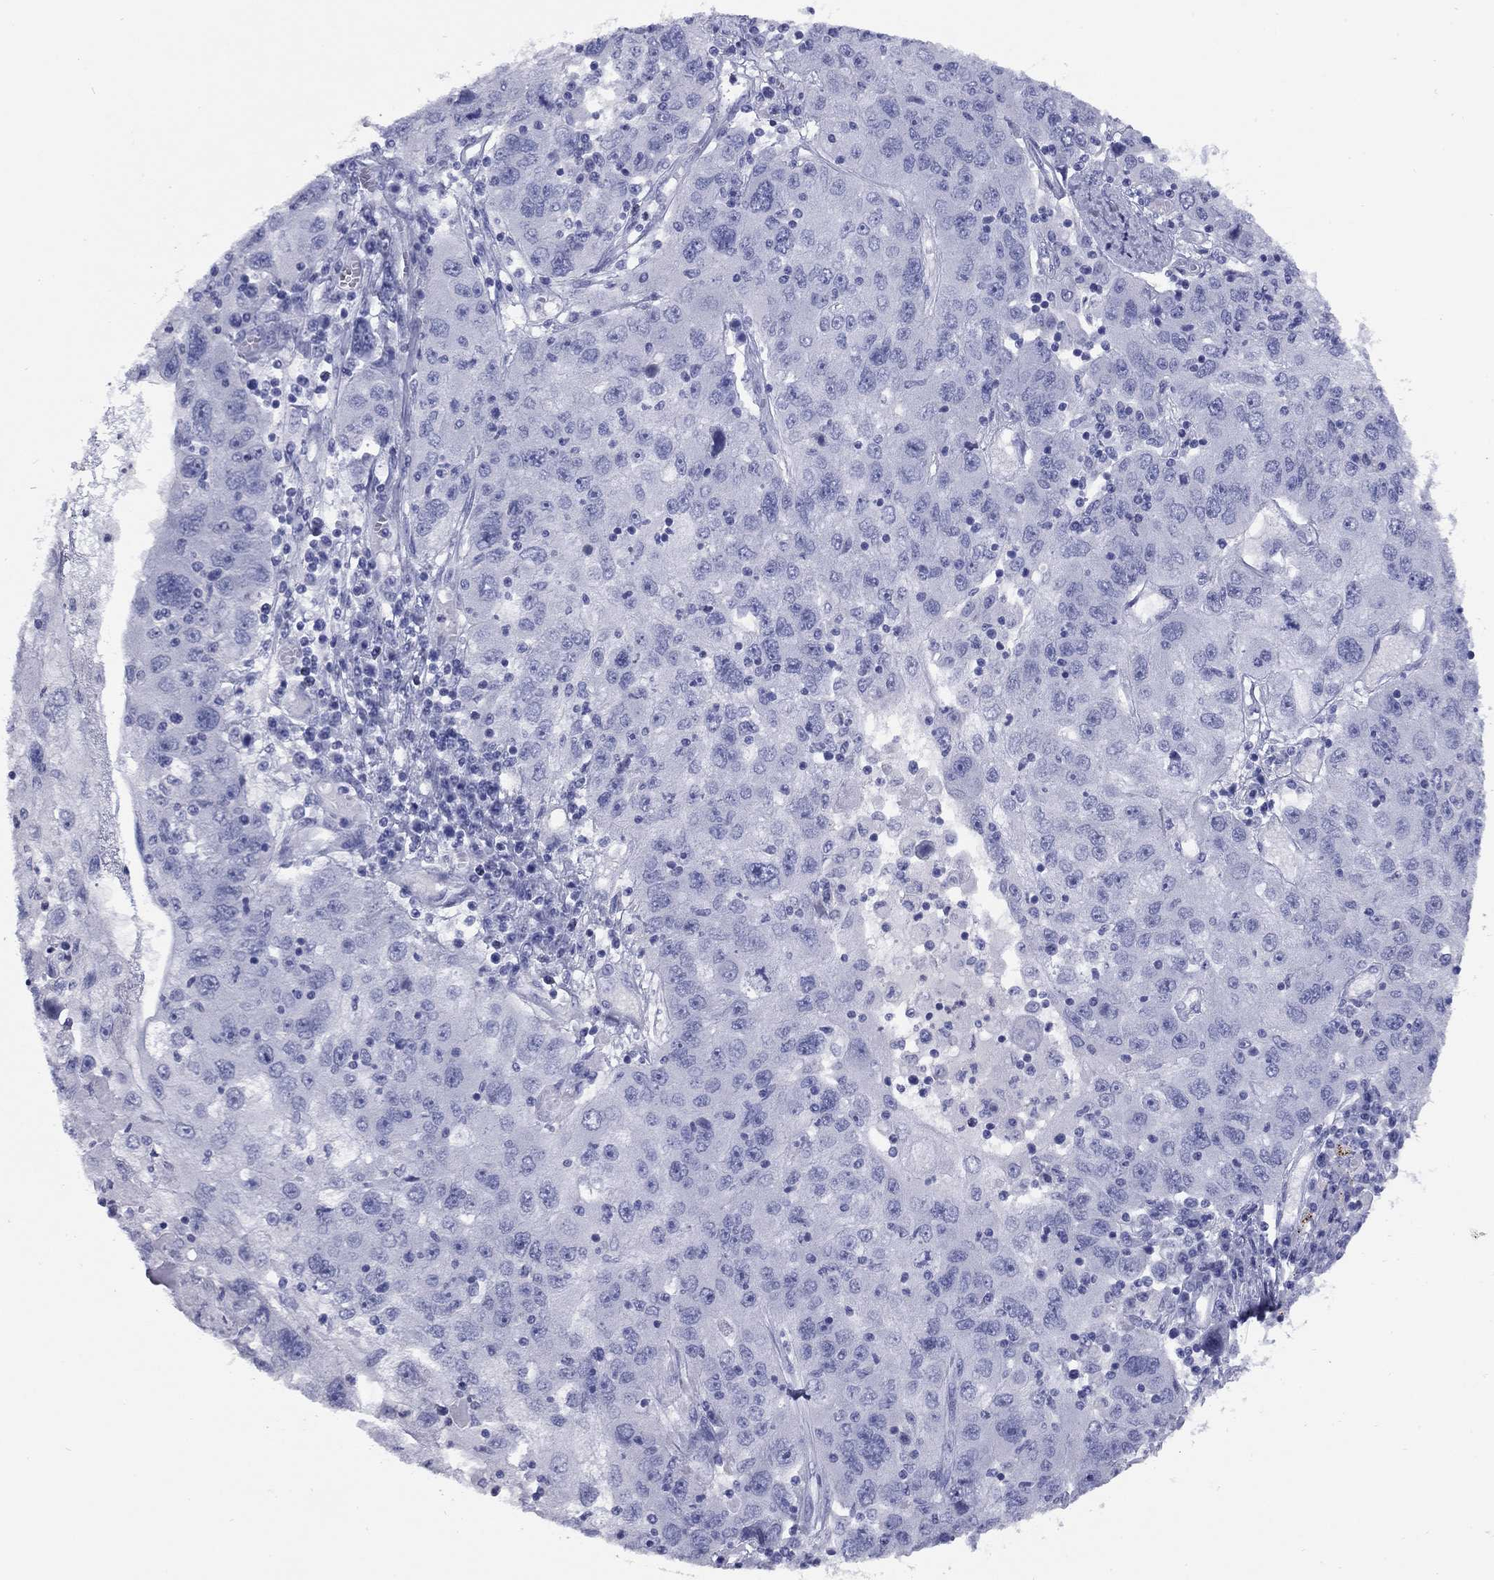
{"staining": {"intensity": "negative", "quantity": "none", "location": "none"}, "tissue": "stomach cancer", "cell_type": "Tumor cells", "image_type": "cancer", "snomed": [{"axis": "morphology", "description": "Adenocarcinoma, NOS"}, {"axis": "topography", "description": "Stomach"}], "caption": "A high-resolution photomicrograph shows immunohistochemistry (IHC) staining of stomach adenocarcinoma, which shows no significant staining in tumor cells.", "gene": "NPPA", "patient": {"sex": "male", "age": 56}}